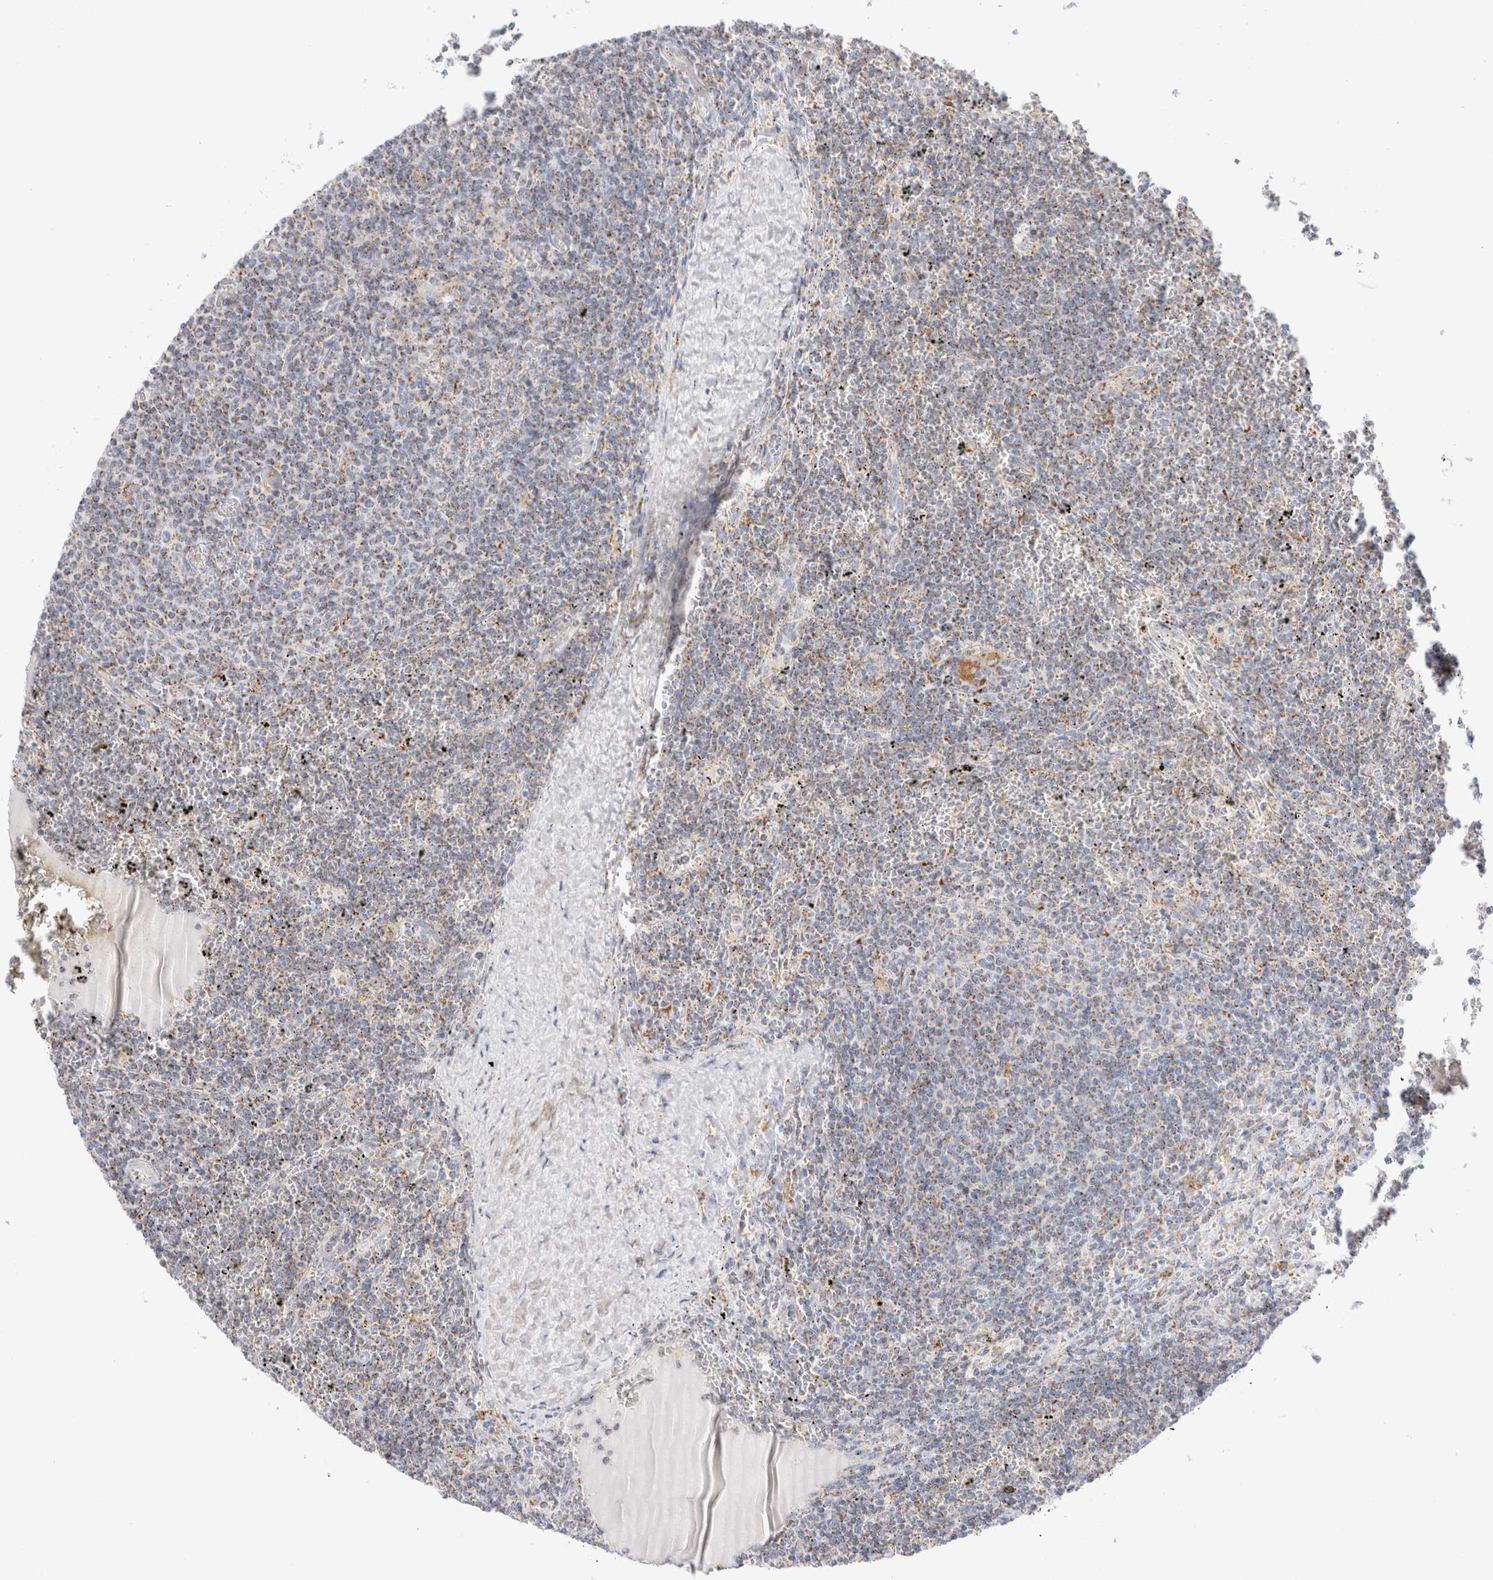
{"staining": {"intensity": "weak", "quantity": "25%-75%", "location": "cytoplasmic/membranous"}, "tissue": "lymphoma", "cell_type": "Tumor cells", "image_type": "cancer", "snomed": [{"axis": "morphology", "description": "Malignant lymphoma, non-Hodgkin's type, Low grade"}, {"axis": "topography", "description": "Spleen"}], "caption": "Protein expression analysis of human lymphoma reveals weak cytoplasmic/membranous staining in approximately 25%-75% of tumor cells.", "gene": "ATP6V1C1", "patient": {"sex": "female", "age": 50}}